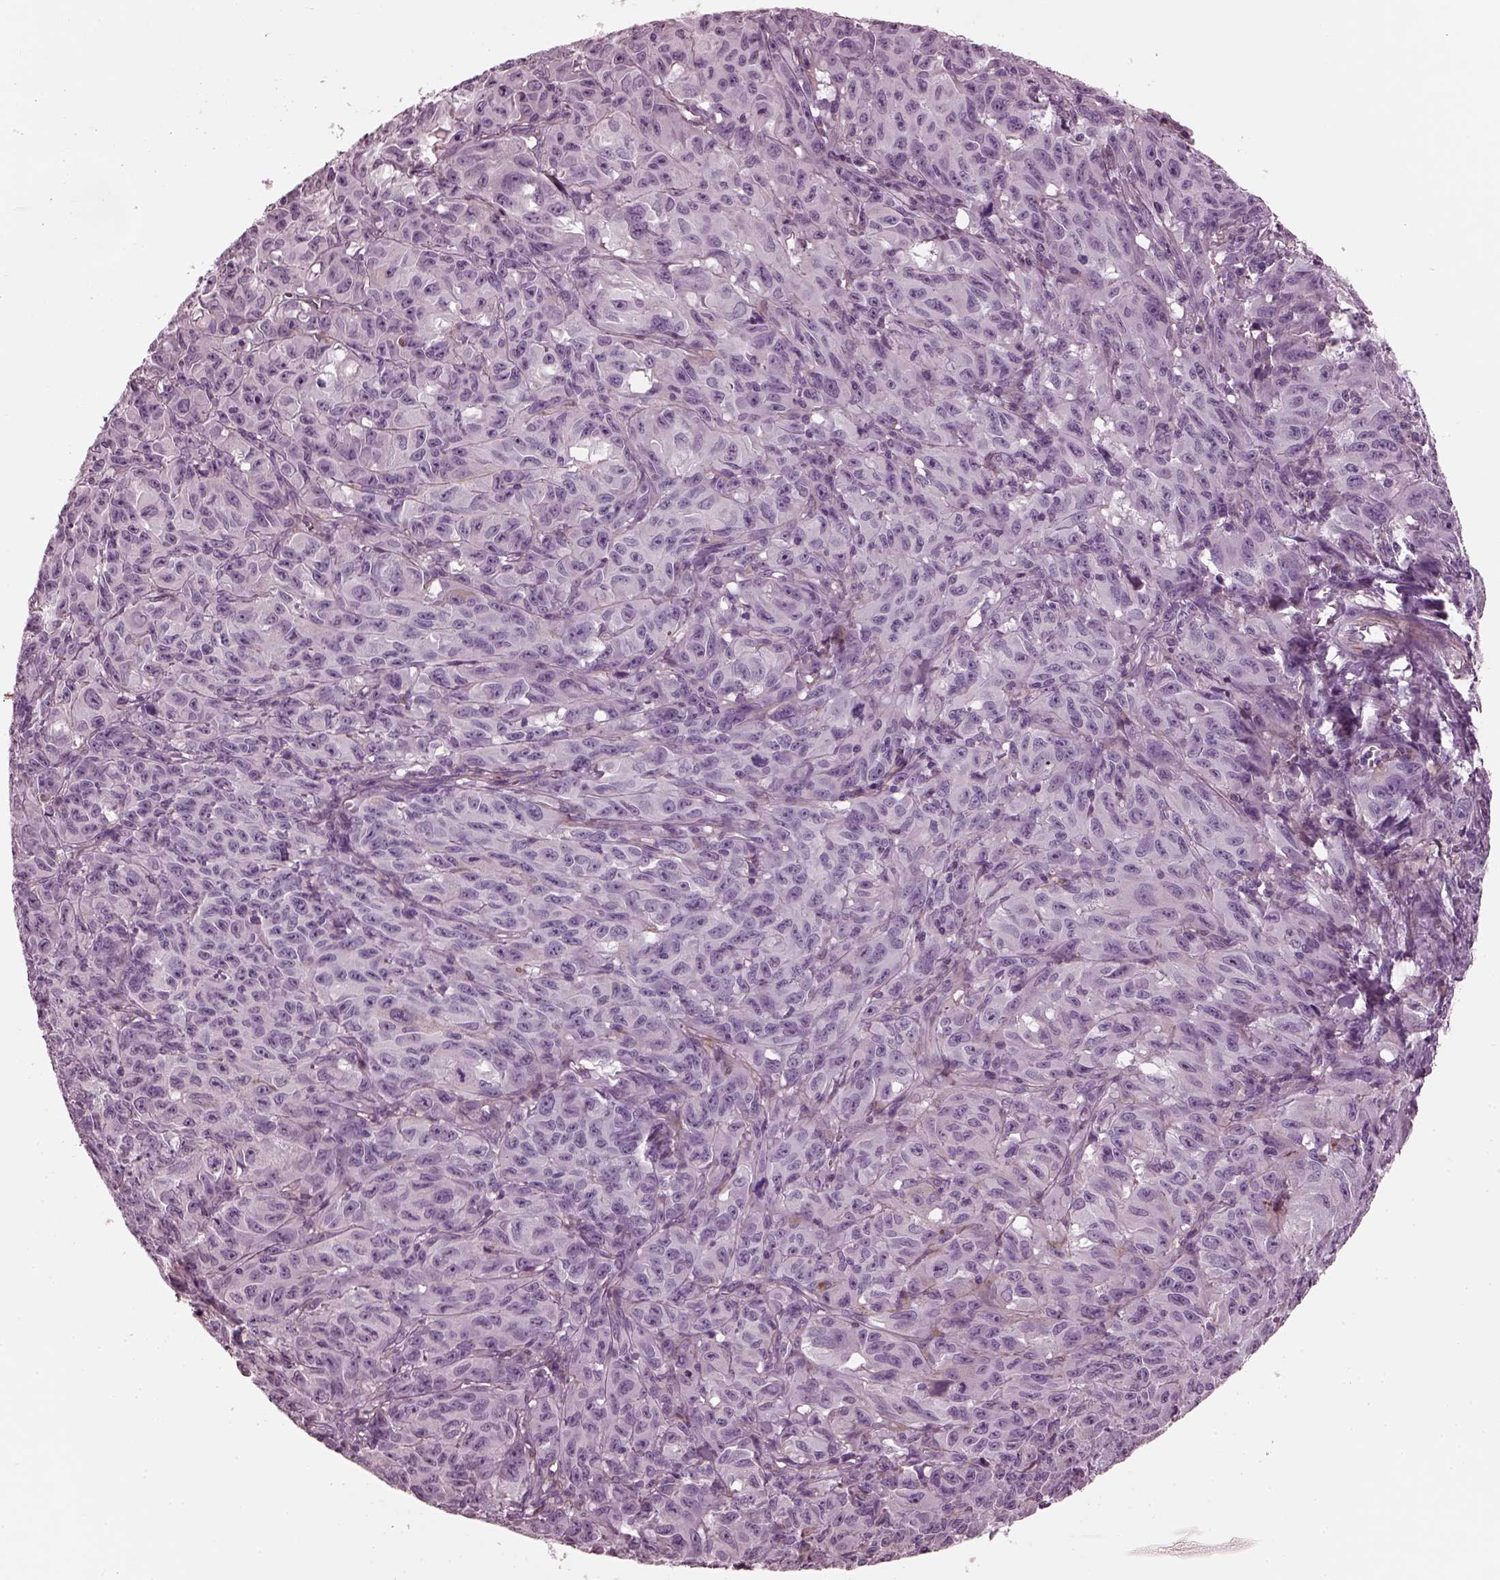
{"staining": {"intensity": "negative", "quantity": "none", "location": "none"}, "tissue": "melanoma", "cell_type": "Tumor cells", "image_type": "cancer", "snomed": [{"axis": "morphology", "description": "Malignant melanoma, NOS"}, {"axis": "topography", "description": "Vulva, labia, clitoris and Bartholin´s gland, NO"}], "caption": "Immunohistochemistry (IHC) micrograph of melanoma stained for a protein (brown), which displays no staining in tumor cells.", "gene": "GDF11", "patient": {"sex": "female", "age": 75}}